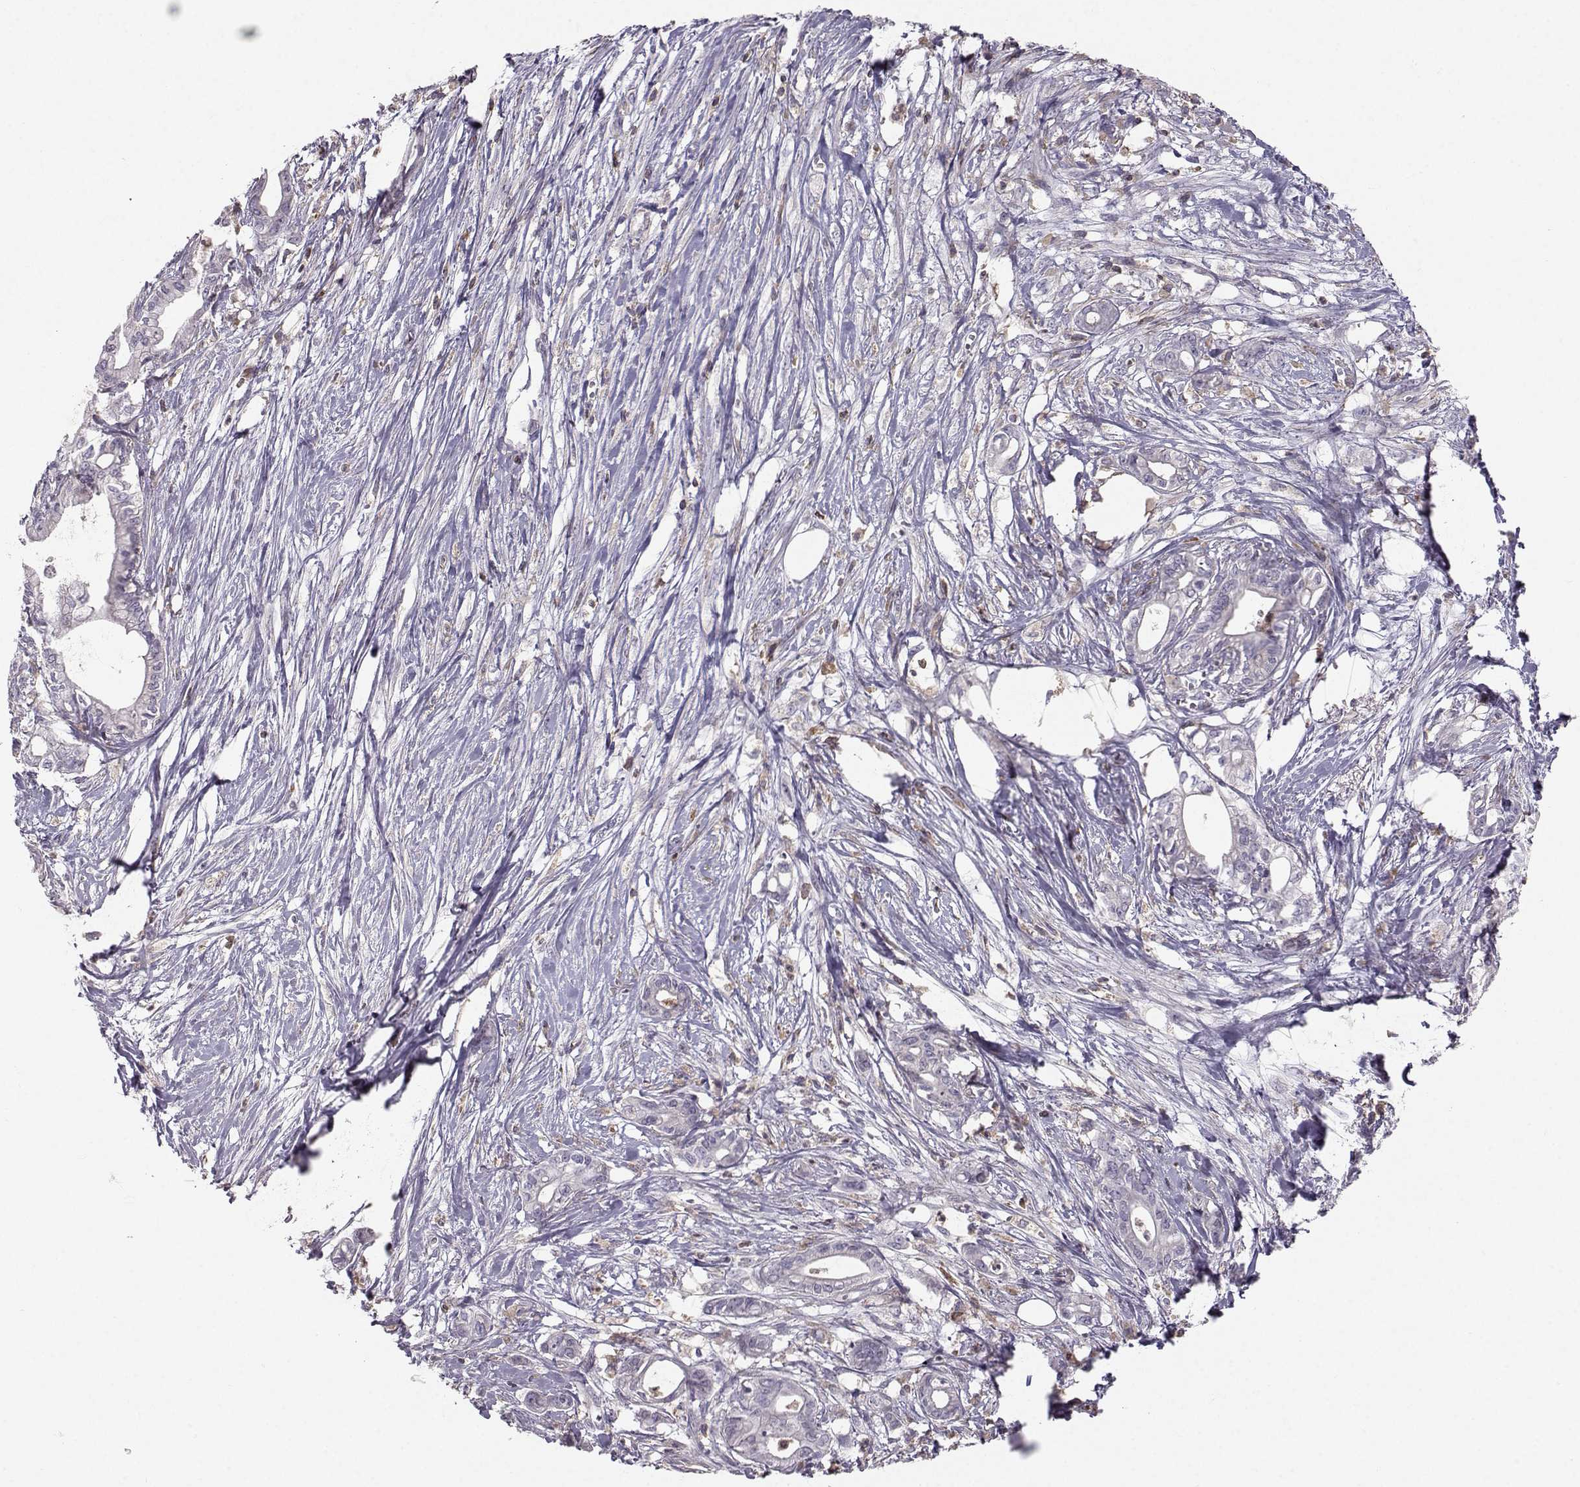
{"staining": {"intensity": "negative", "quantity": "none", "location": "none"}, "tissue": "pancreatic cancer", "cell_type": "Tumor cells", "image_type": "cancer", "snomed": [{"axis": "morphology", "description": "Adenocarcinoma, NOS"}, {"axis": "topography", "description": "Pancreas"}], "caption": "There is no significant staining in tumor cells of adenocarcinoma (pancreatic).", "gene": "ZBTB32", "patient": {"sex": "male", "age": 71}}